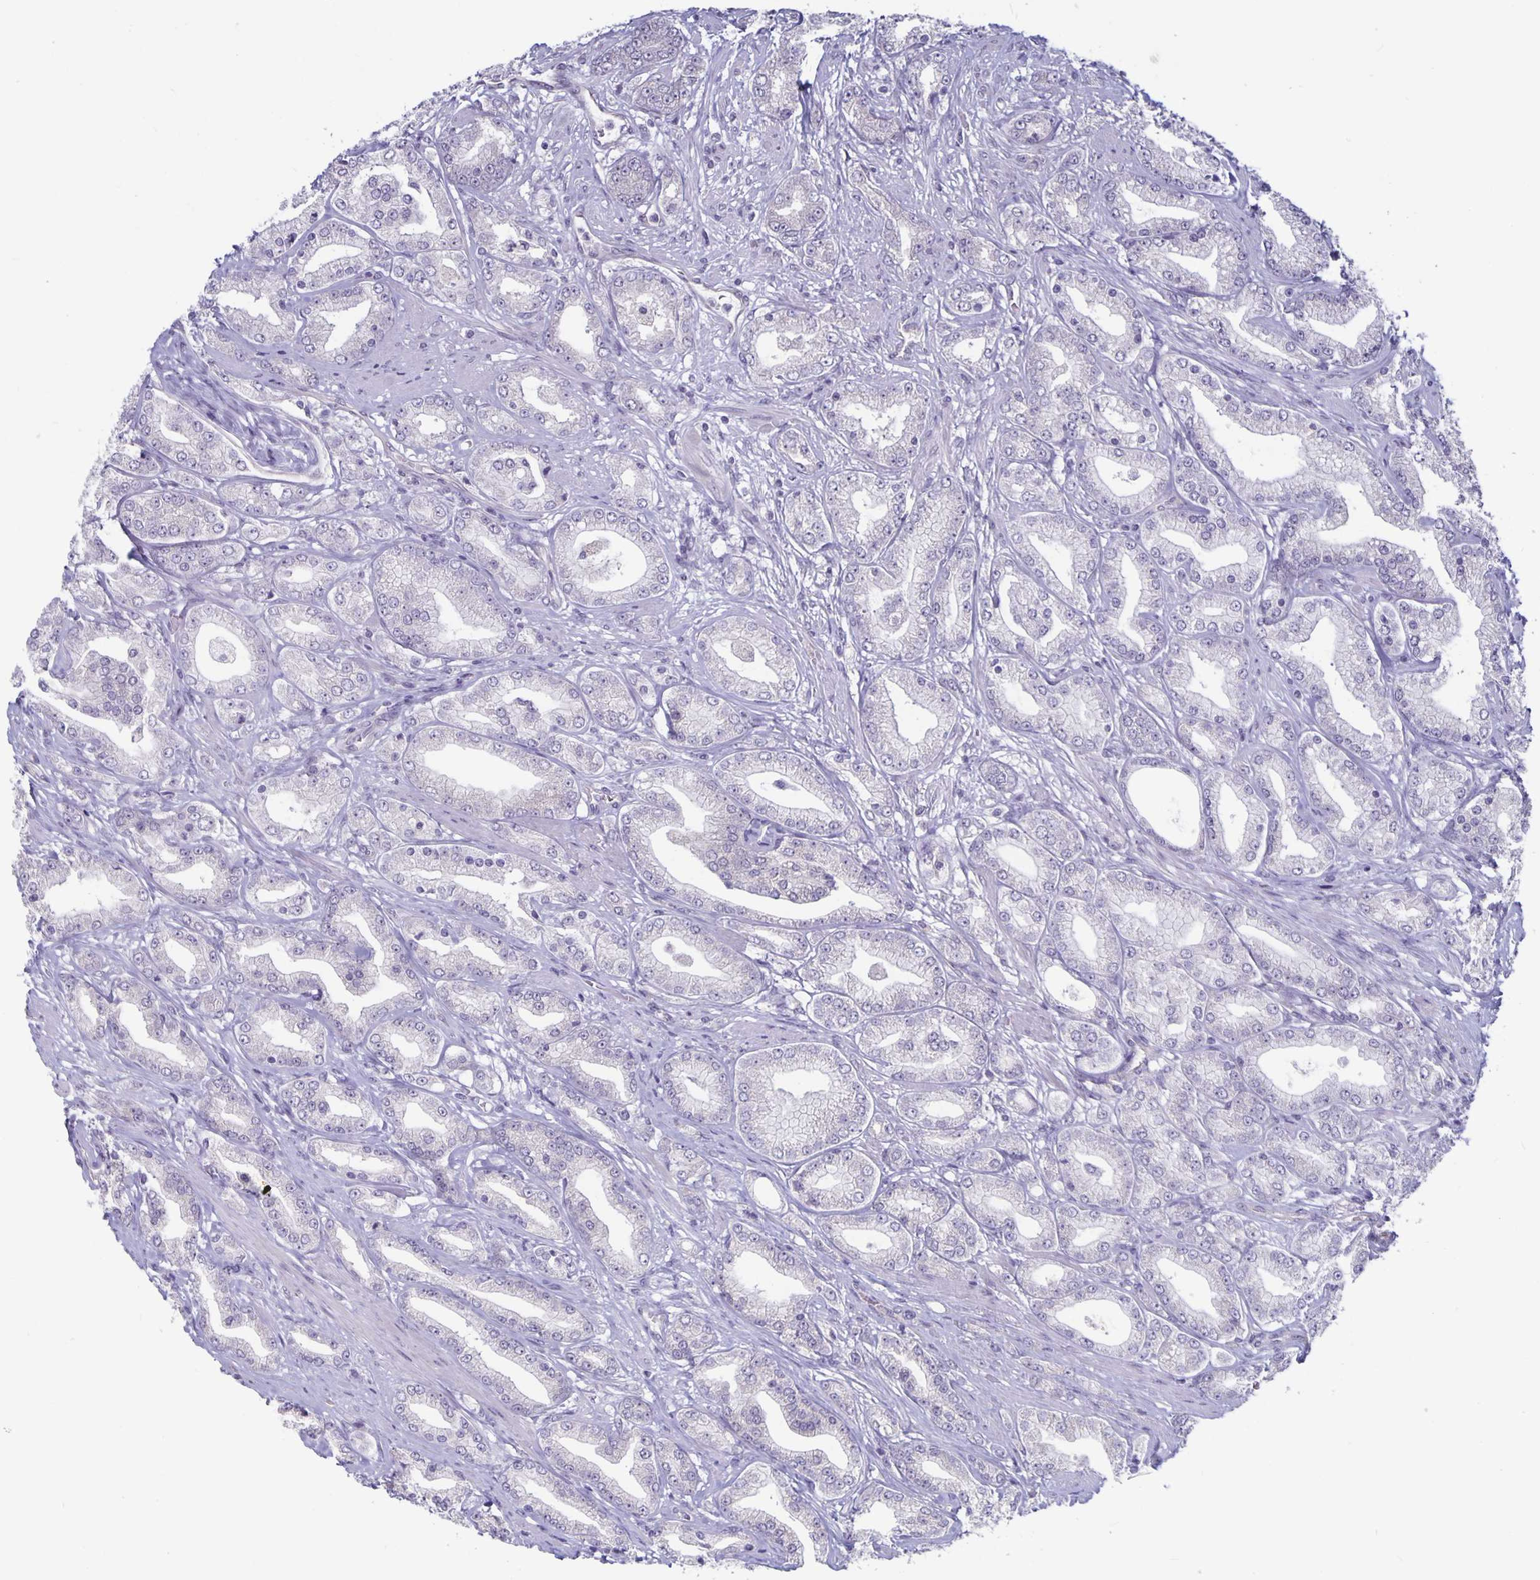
{"staining": {"intensity": "negative", "quantity": "none", "location": "none"}, "tissue": "prostate cancer", "cell_type": "Tumor cells", "image_type": "cancer", "snomed": [{"axis": "morphology", "description": "Adenocarcinoma, High grade"}, {"axis": "topography", "description": "Prostate"}], "caption": "This is an immunohistochemistry (IHC) histopathology image of human high-grade adenocarcinoma (prostate). There is no expression in tumor cells.", "gene": "PLCB3", "patient": {"sex": "male", "age": 67}}